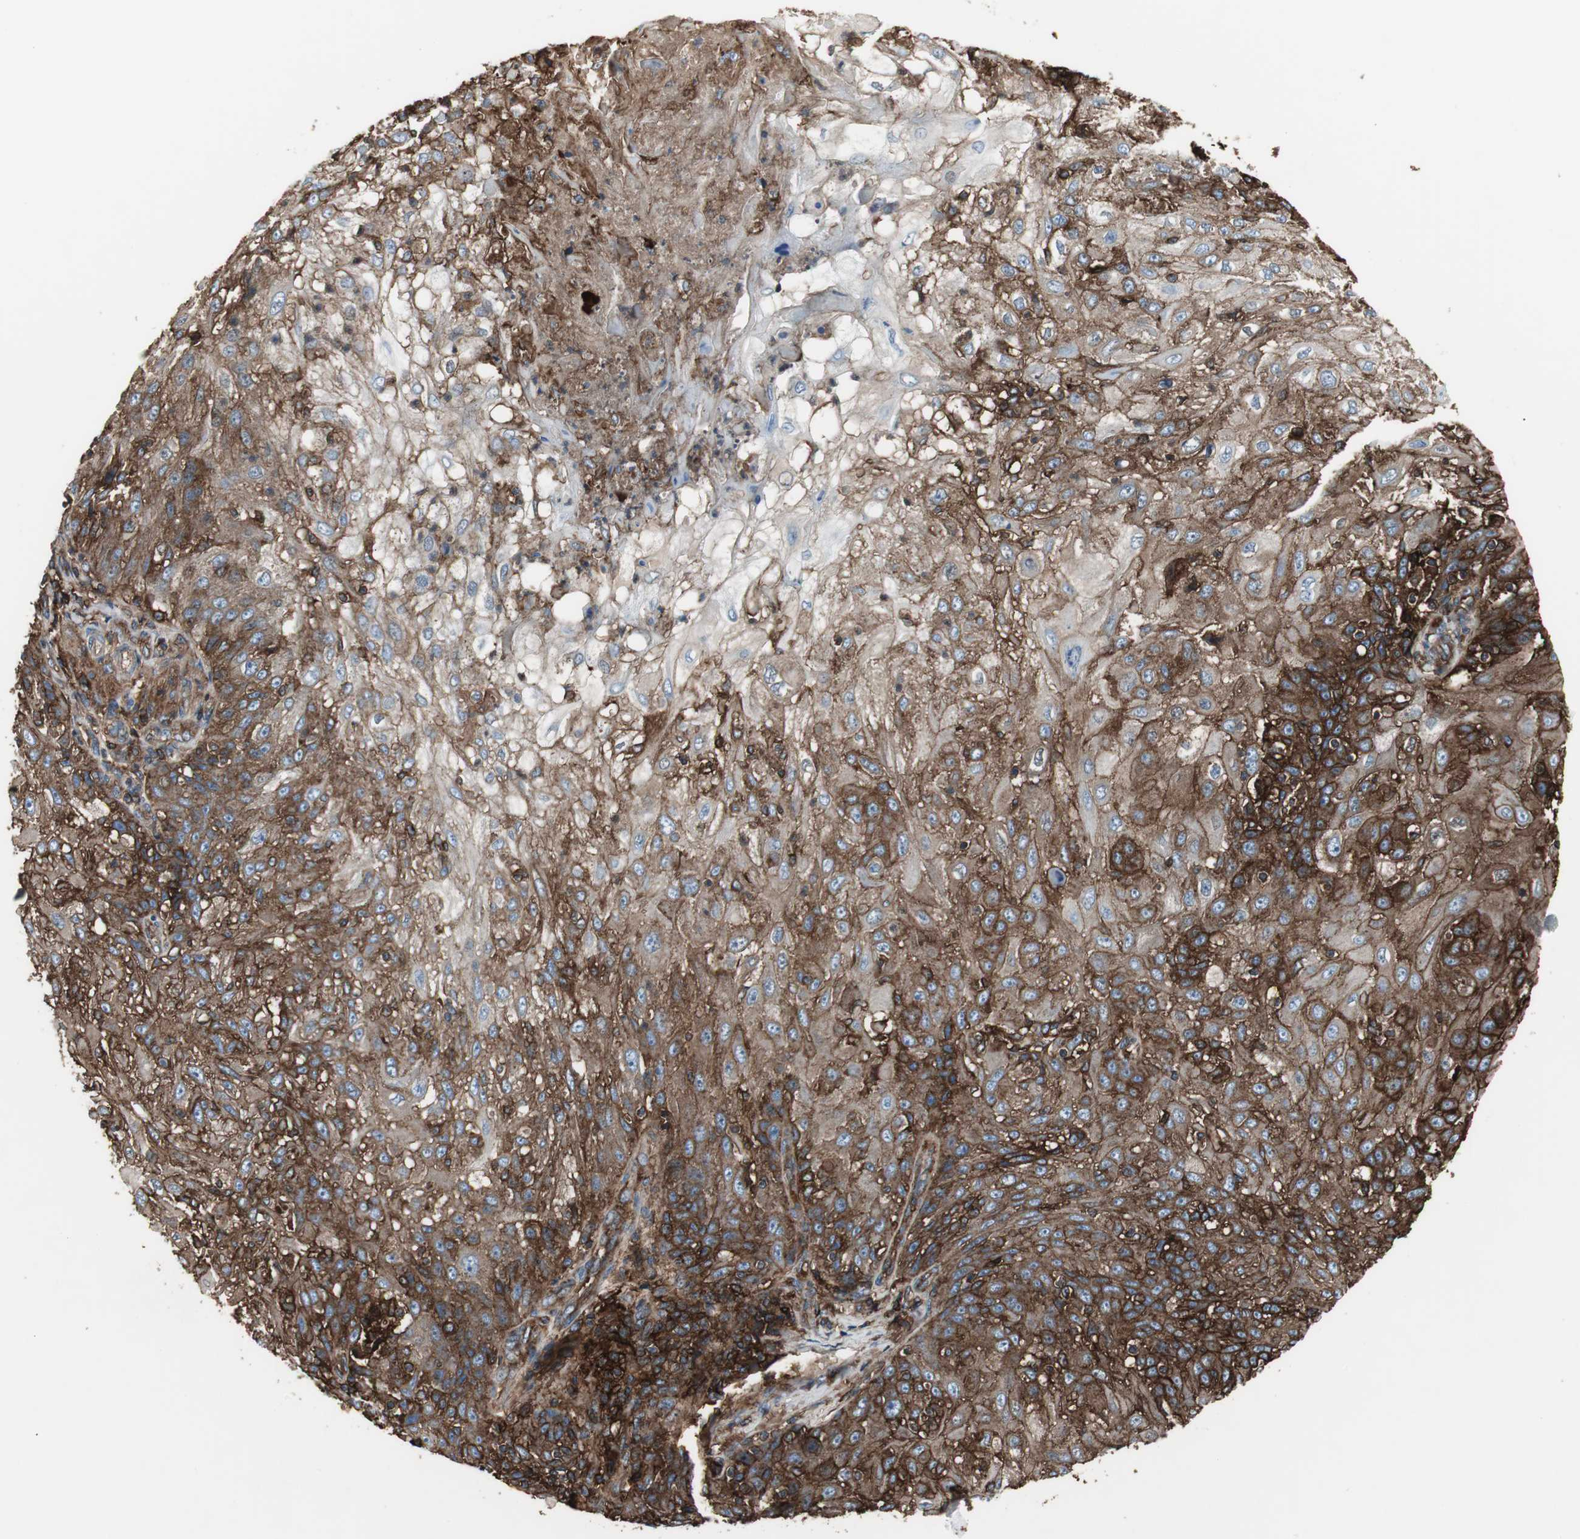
{"staining": {"intensity": "strong", "quantity": ">75%", "location": "cytoplasmic/membranous"}, "tissue": "skin cancer", "cell_type": "Tumor cells", "image_type": "cancer", "snomed": [{"axis": "morphology", "description": "Normal tissue, NOS"}, {"axis": "morphology", "description": "Squamous cell carcinoma, NOS"}, {"axis": "topography", "description": "Skin"}], "caption": "Strong cytoplasmic/membranous staining is present in about >75% of tumor cells in skin cancer (squamous cell carcinoma).", "gene": "B2M", "patient": {"sex": "female", "age": 83}}